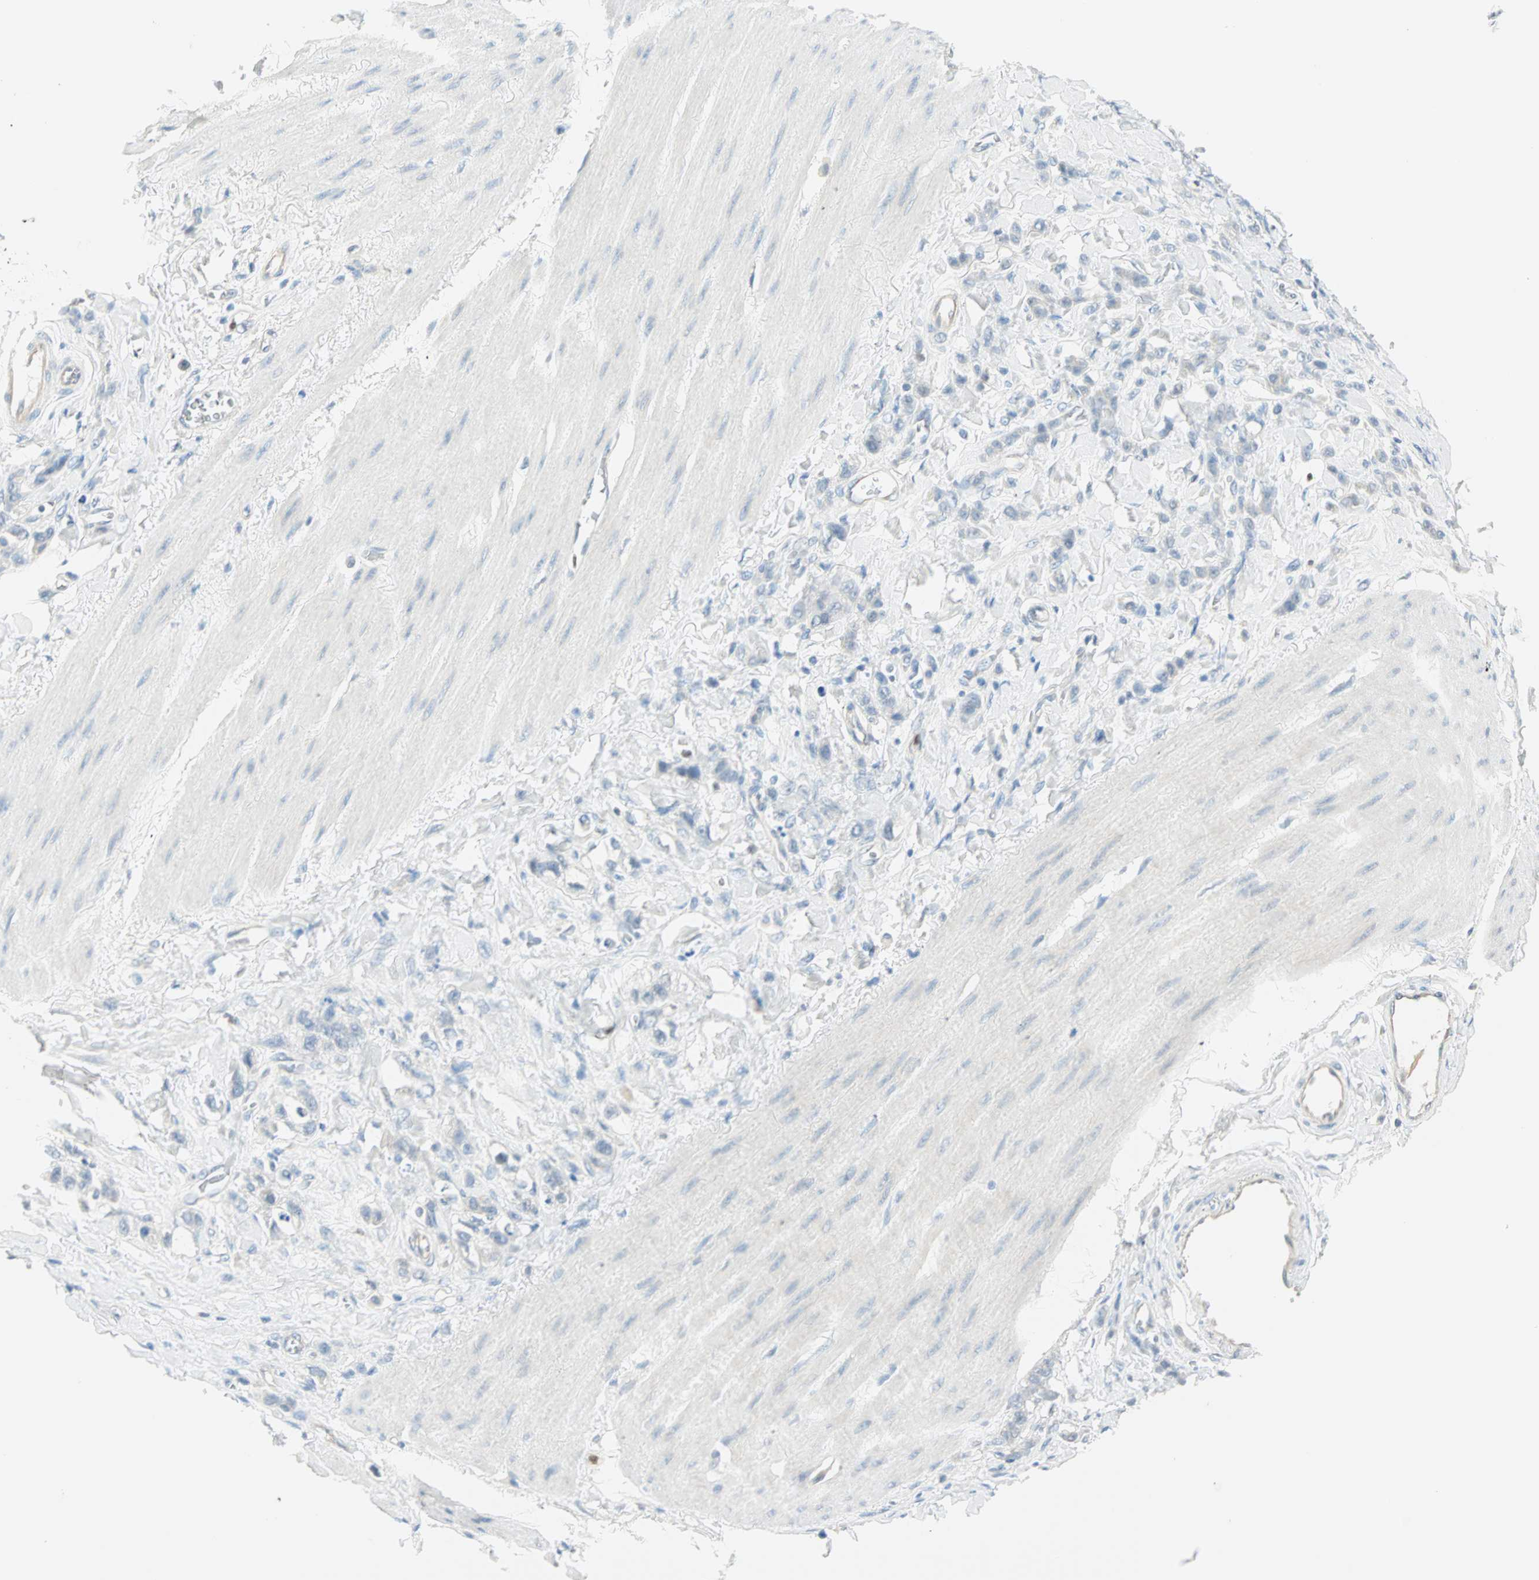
{"staining": {"intensity": "negative", "quantity": "none", "location": "none"}, "tissue": "stomach cancer", "cell_type": "Tumor cells", "image_type": "cancer", "snomed": [{"axis": "morphology", "description": "Adenocarcinoma, NOS"}, {"axis": "topography", "description": "Stomach"}], "caption": "There is no significant positivity in tumor cells of stomach cancer.", "gene": "MLLT10", "patient": {"sex": "male", "age": 82}}